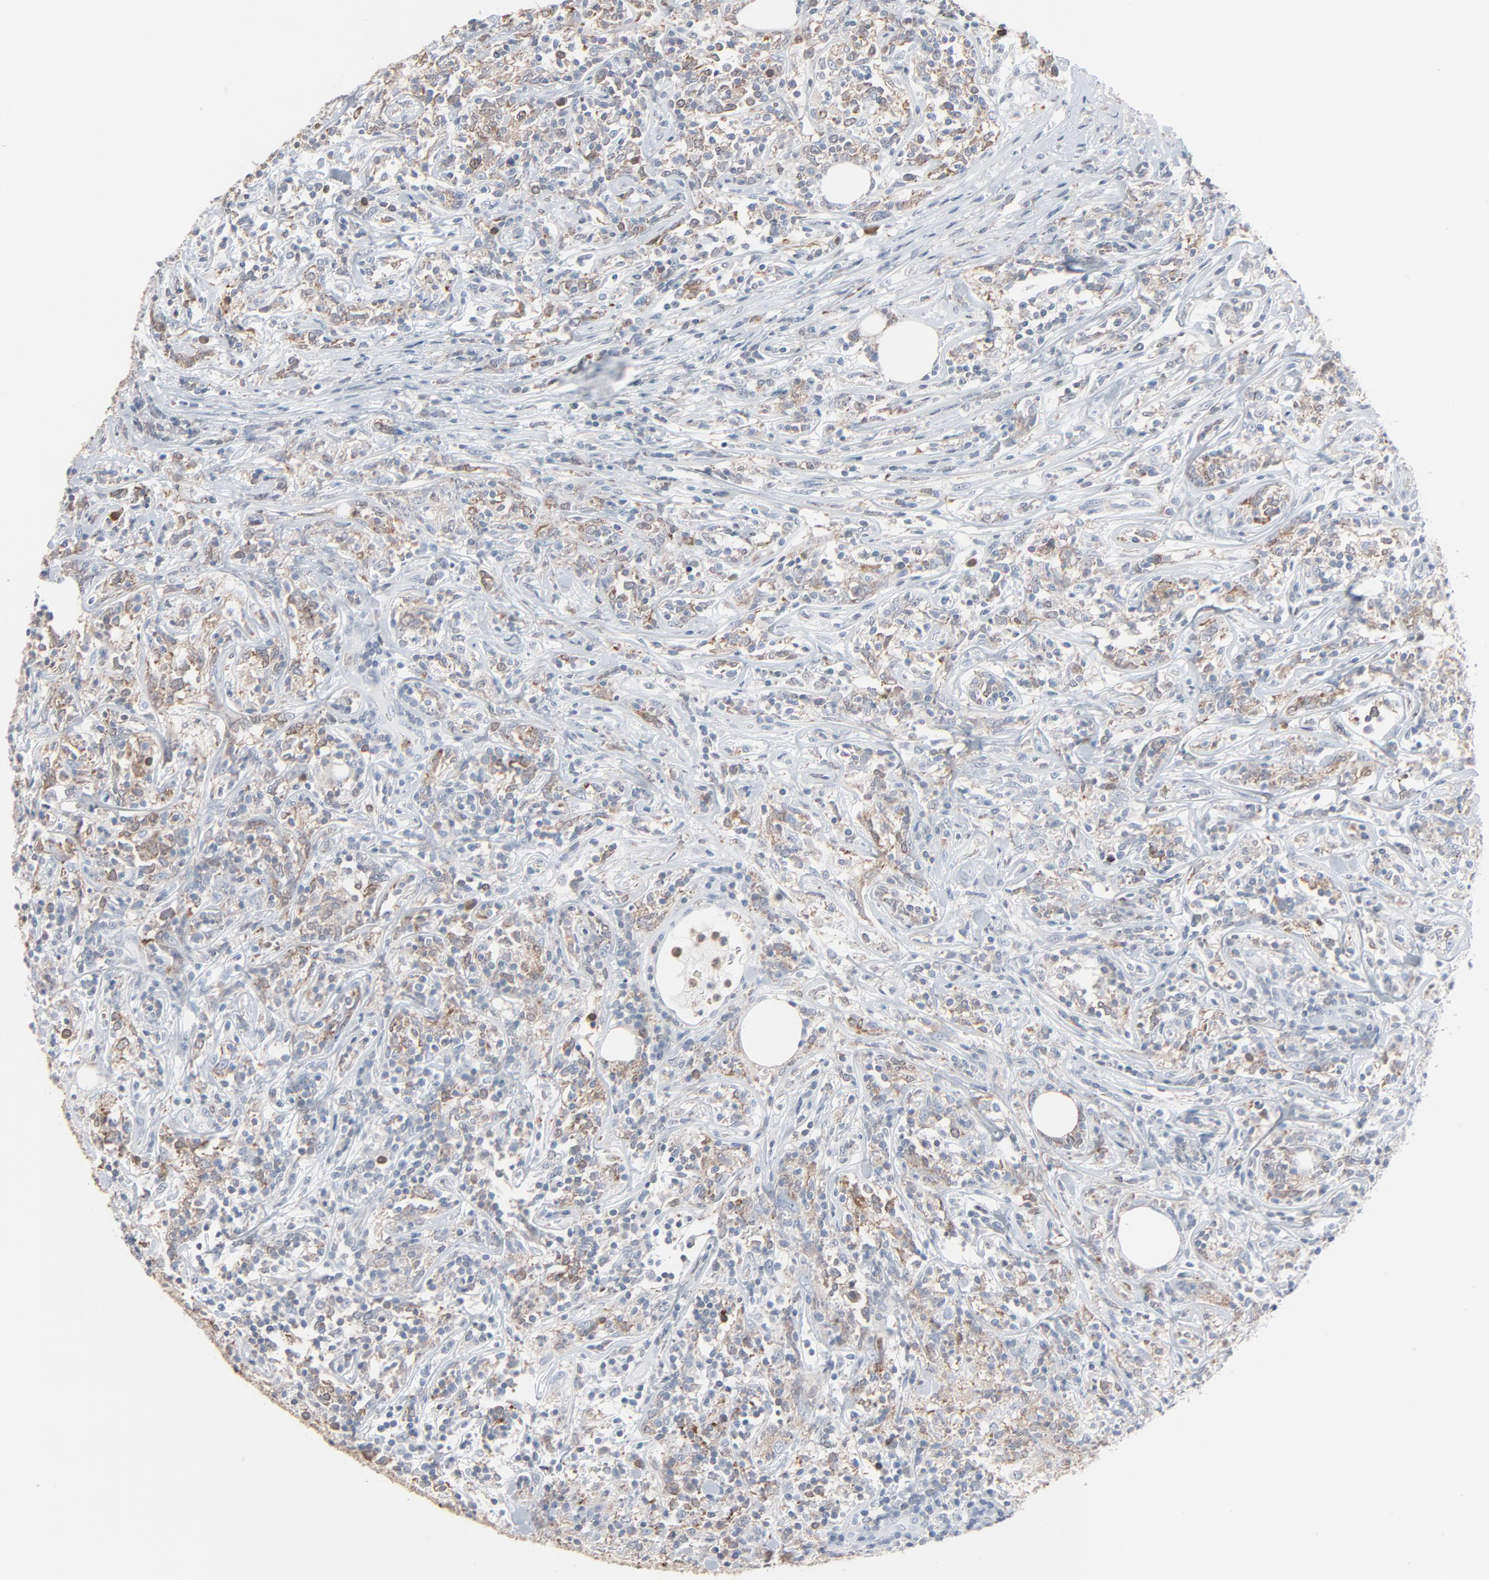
{"staining": {"intensity": "moderate", "quantity": "25%-75%", "location": "cytoplasmic/membranous"}, "tissue": "lymphoma", "cell_type": "Tumor cells", "image_type": "cancer", "snomed": [{"axis": "morphology", "description": "Malignant lymphoma, non-Hodgkin's type, High grade"}, {"axis": "topography", "description": "Lymph node"}], "caption": "This micrograph exhibits immunohistochemistry staining of human lymphoma, with medium moderate cytoplasmic/membranous expression in approximately 25%-75% of tumor cells.", "gene": "PHGDH", "patient": {"sex": "female", "age": 84}}